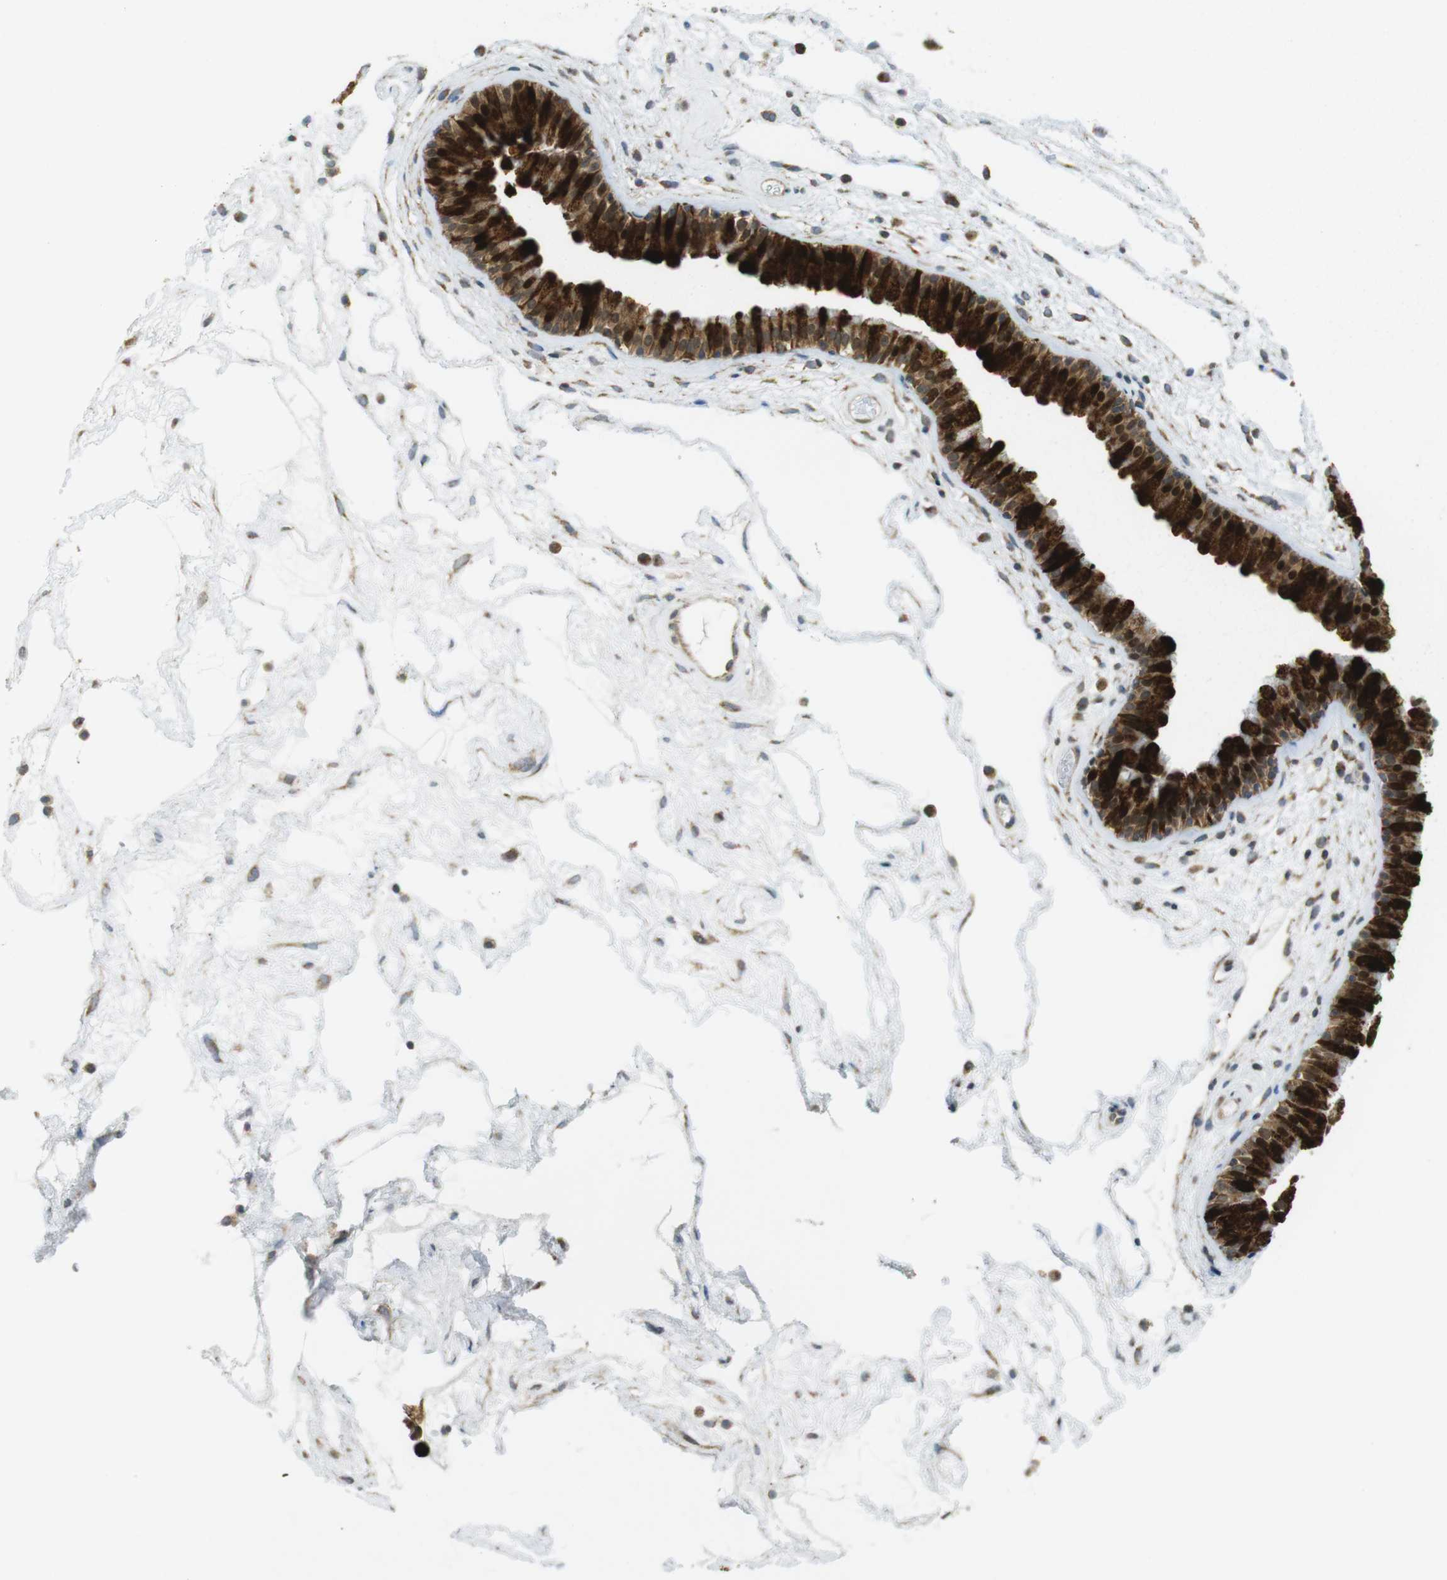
{"staining": {"intensity": "strong", "quantity": ">75%", "location": "cytoplasmic/membranous,nuclear"}, "tissue": "nasopharynx", "cell_type": "Respiratory epithelial cells", "image_type": "normal", "snomed": [{"axis": "morphology", "description": "Normal tissue, NOS"}, {"axis": "morphology", "description": "Inflammation, NOS"}, {"axis": "topography", "description": "Nasopharynx"}], "caption": "A brown stain labels strong cytoplasmic/membranous,nuclear staining of a protein in respiratory epithelial cells of unremarkable human nasopharynx. The staining is performed using DAB (3,3'-diaminobenzidine) brown chromogen to label protein expression. The nuclei are counter-stained blue using hematoxylin.", "gene": "RCC1", "patient": {"sex": "male", "age": 48}}